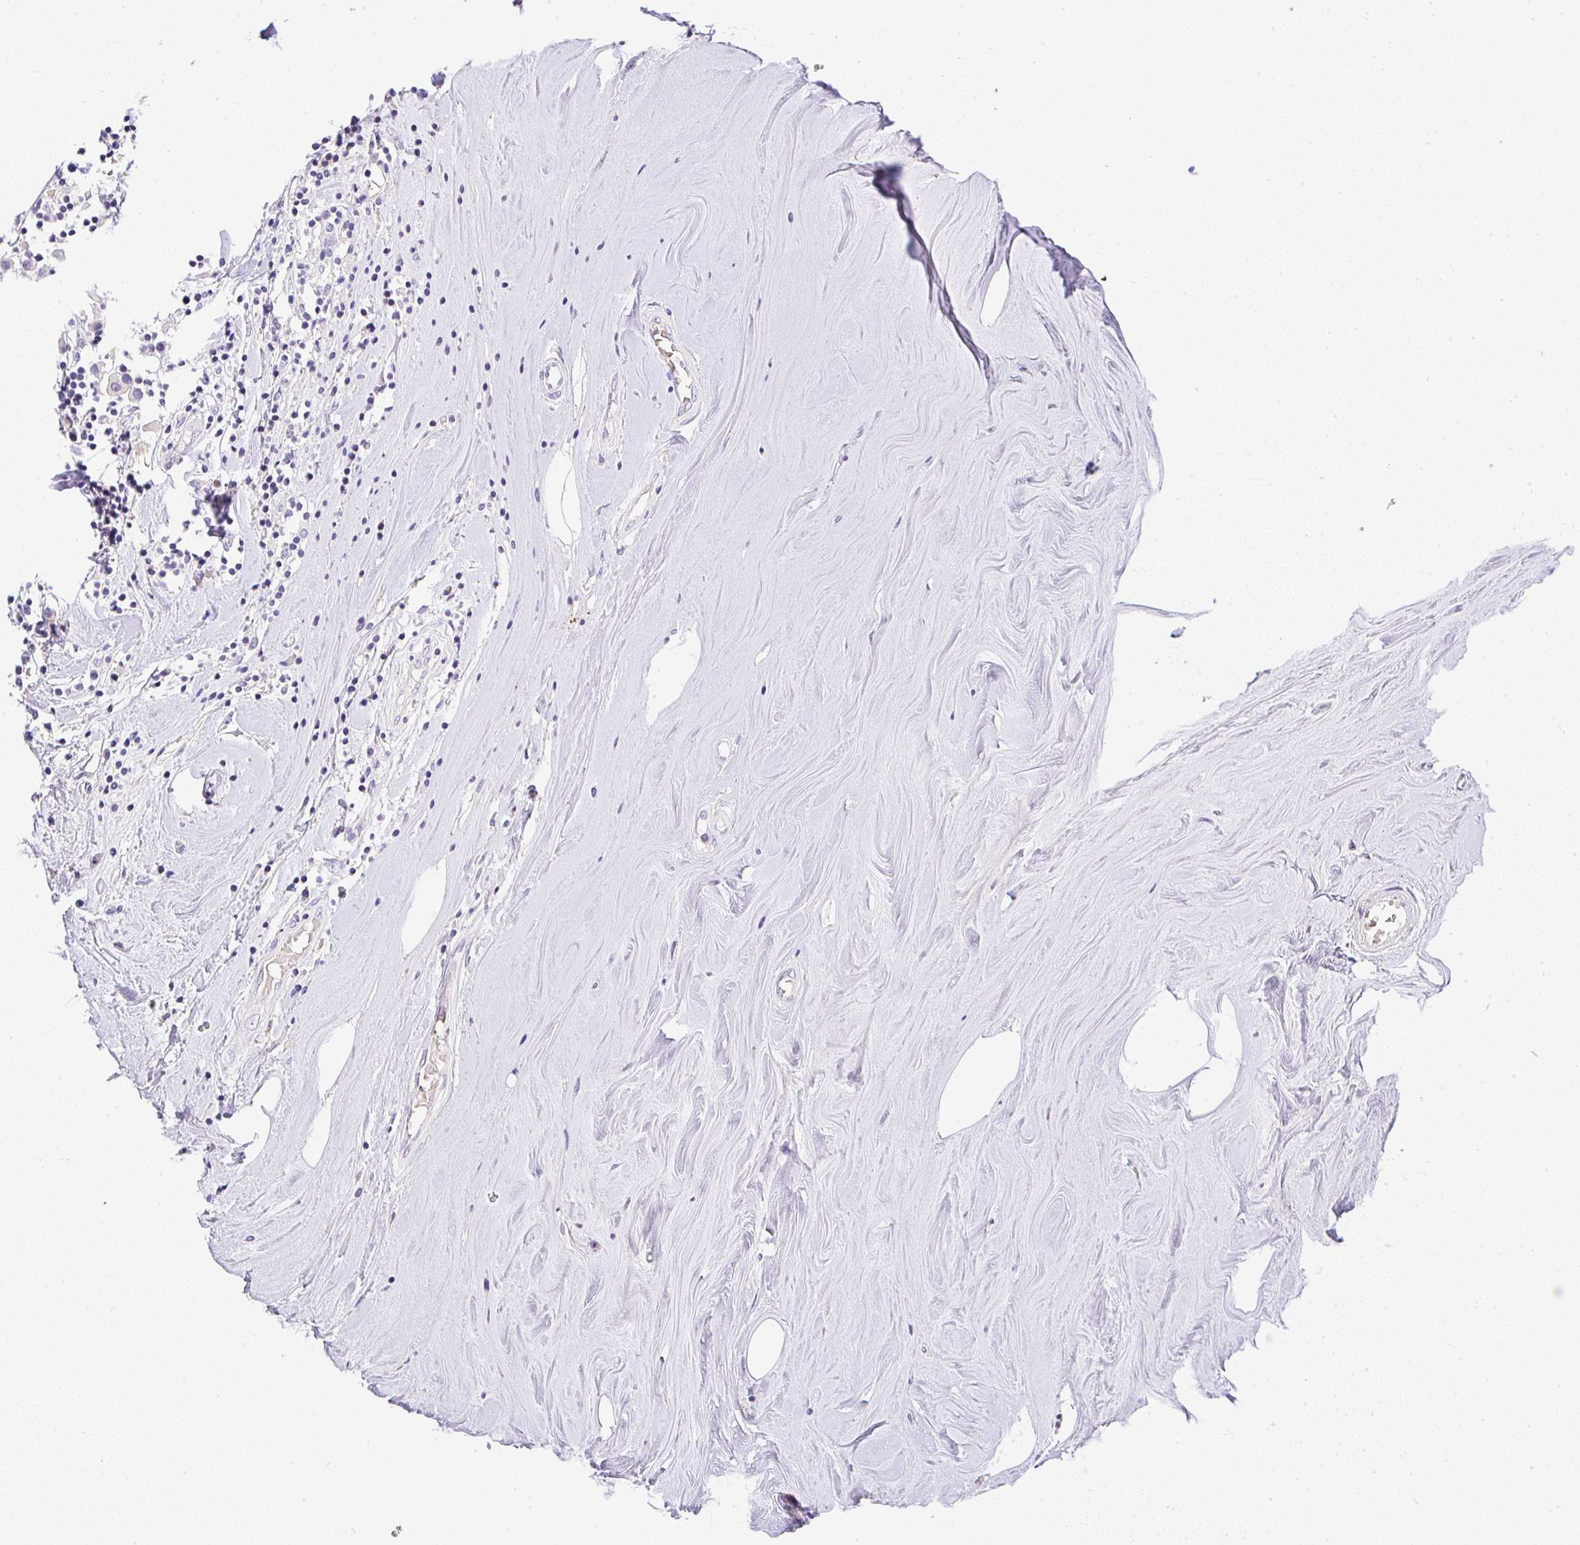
{"staining": {"intensity": "negative", "quantity": "none", "location": "none"}, "tissue": "breast cancer", "cell_type": "Tumor cells", "image_type": "cancer", "snomed": [{"axis": "morphology", "description": "Duct carcinoma"}, {"axis": "topography", "description": "Breast"}], "caption": "The immunohistochemistry (IHC) histopathology image has no significant positivity in tumor cells of breast cancer tissue. (DAB (3,3'-diaminobenzidine) IHC with hematoxylin counter stain).", "gene": "SERPINE3", "patient": {"sex": "female", "age": 61}}